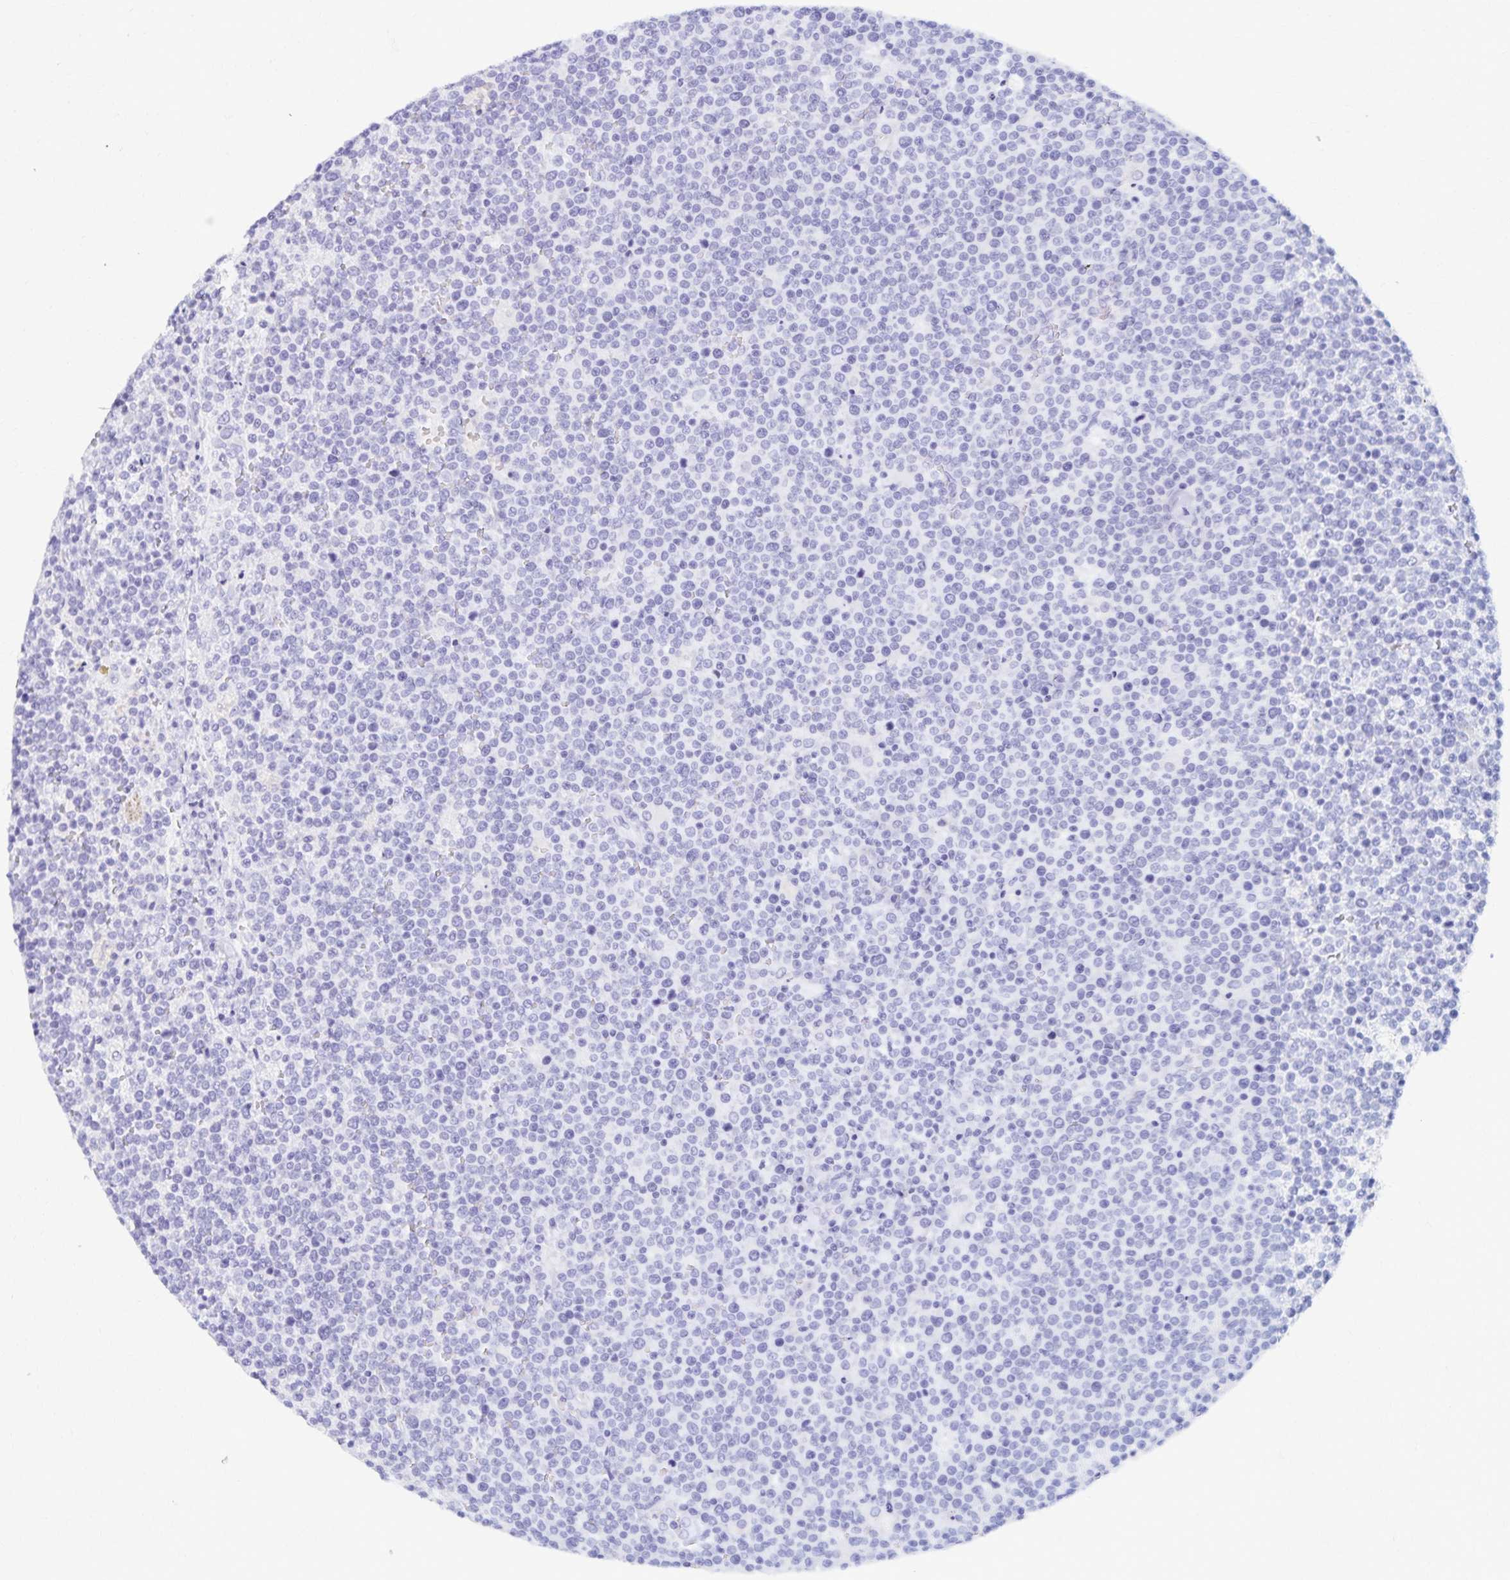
{"staining": {"intensity": "negative", "quantity": "none", "location": "none"}, "tissue": "lymphoma", "cell_type": "Tumor cells", "image_type": "cancer", "snomed": [{"axis": "morphology", "description": "Malignant lymphoma, non-Hodgkin's type, High grade"}, {"axis": "topography", "description": "Lymph node"}], "caption": "There is no significant positivity in tumor cells of lymphoma.", "gene": "C2orf50", "patient": {"sex": "male", "age": 61}}